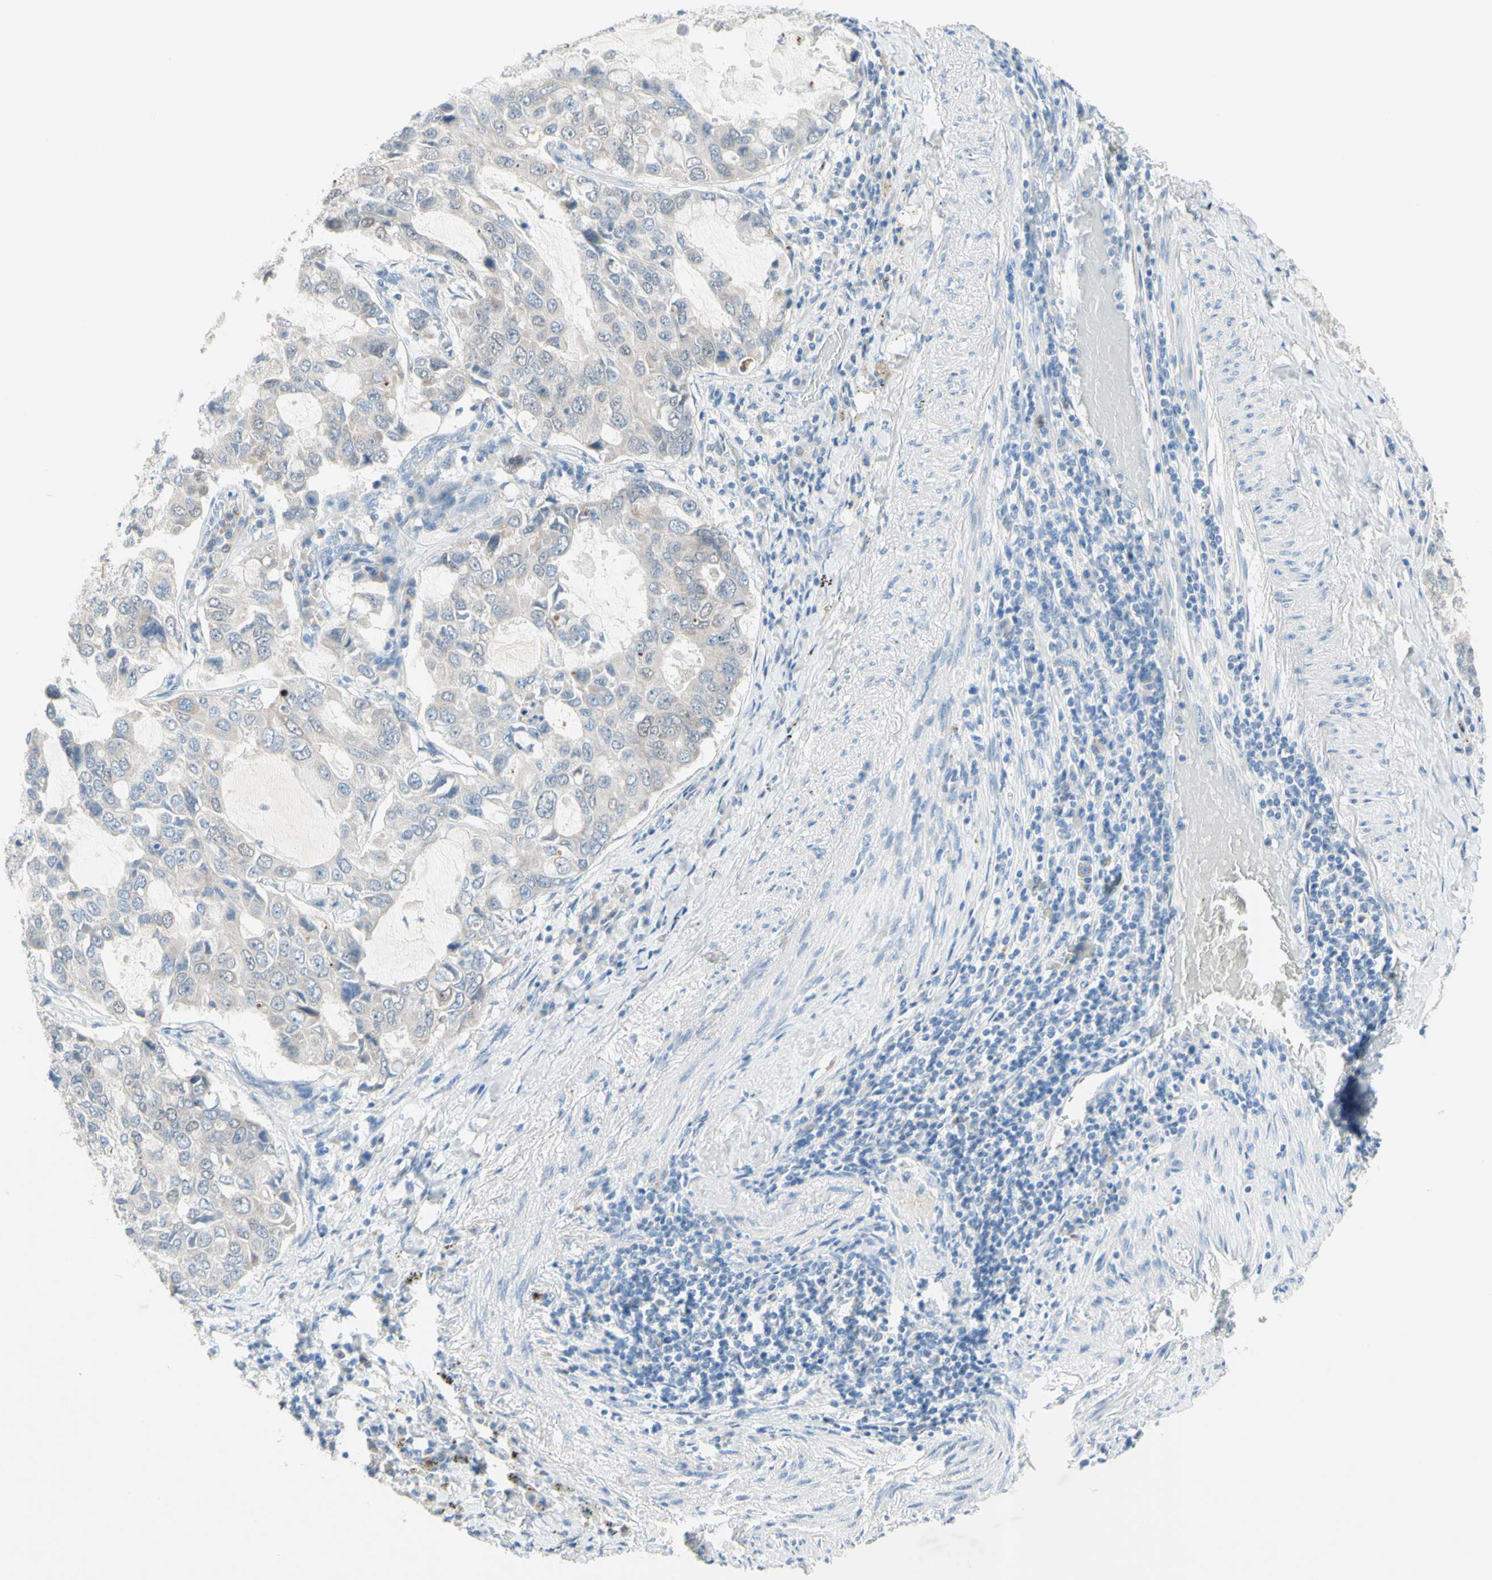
{"staining": {"intensity": "weak", "quantity": "25%-75%", "location": "cytoplasmic/membranous"}, "tissue": "lung cancer", "cell_type": "Tumor cells", "image_type": "cancer", "snomed": [{"axis": "morphology", "description": "Adenocarcinoma, NOS"}, {"axis": "topography", "description": "Lung"}], "caption": "A micrograph showing weak cytoplasmic/membranous positivity in about 25%-75% of tumor cells in adenocarcinoma (lung), as visualized by brown immunohistochemical staining.", "gene": "MFF", "patient": {"sex": "male", "age": 64}}